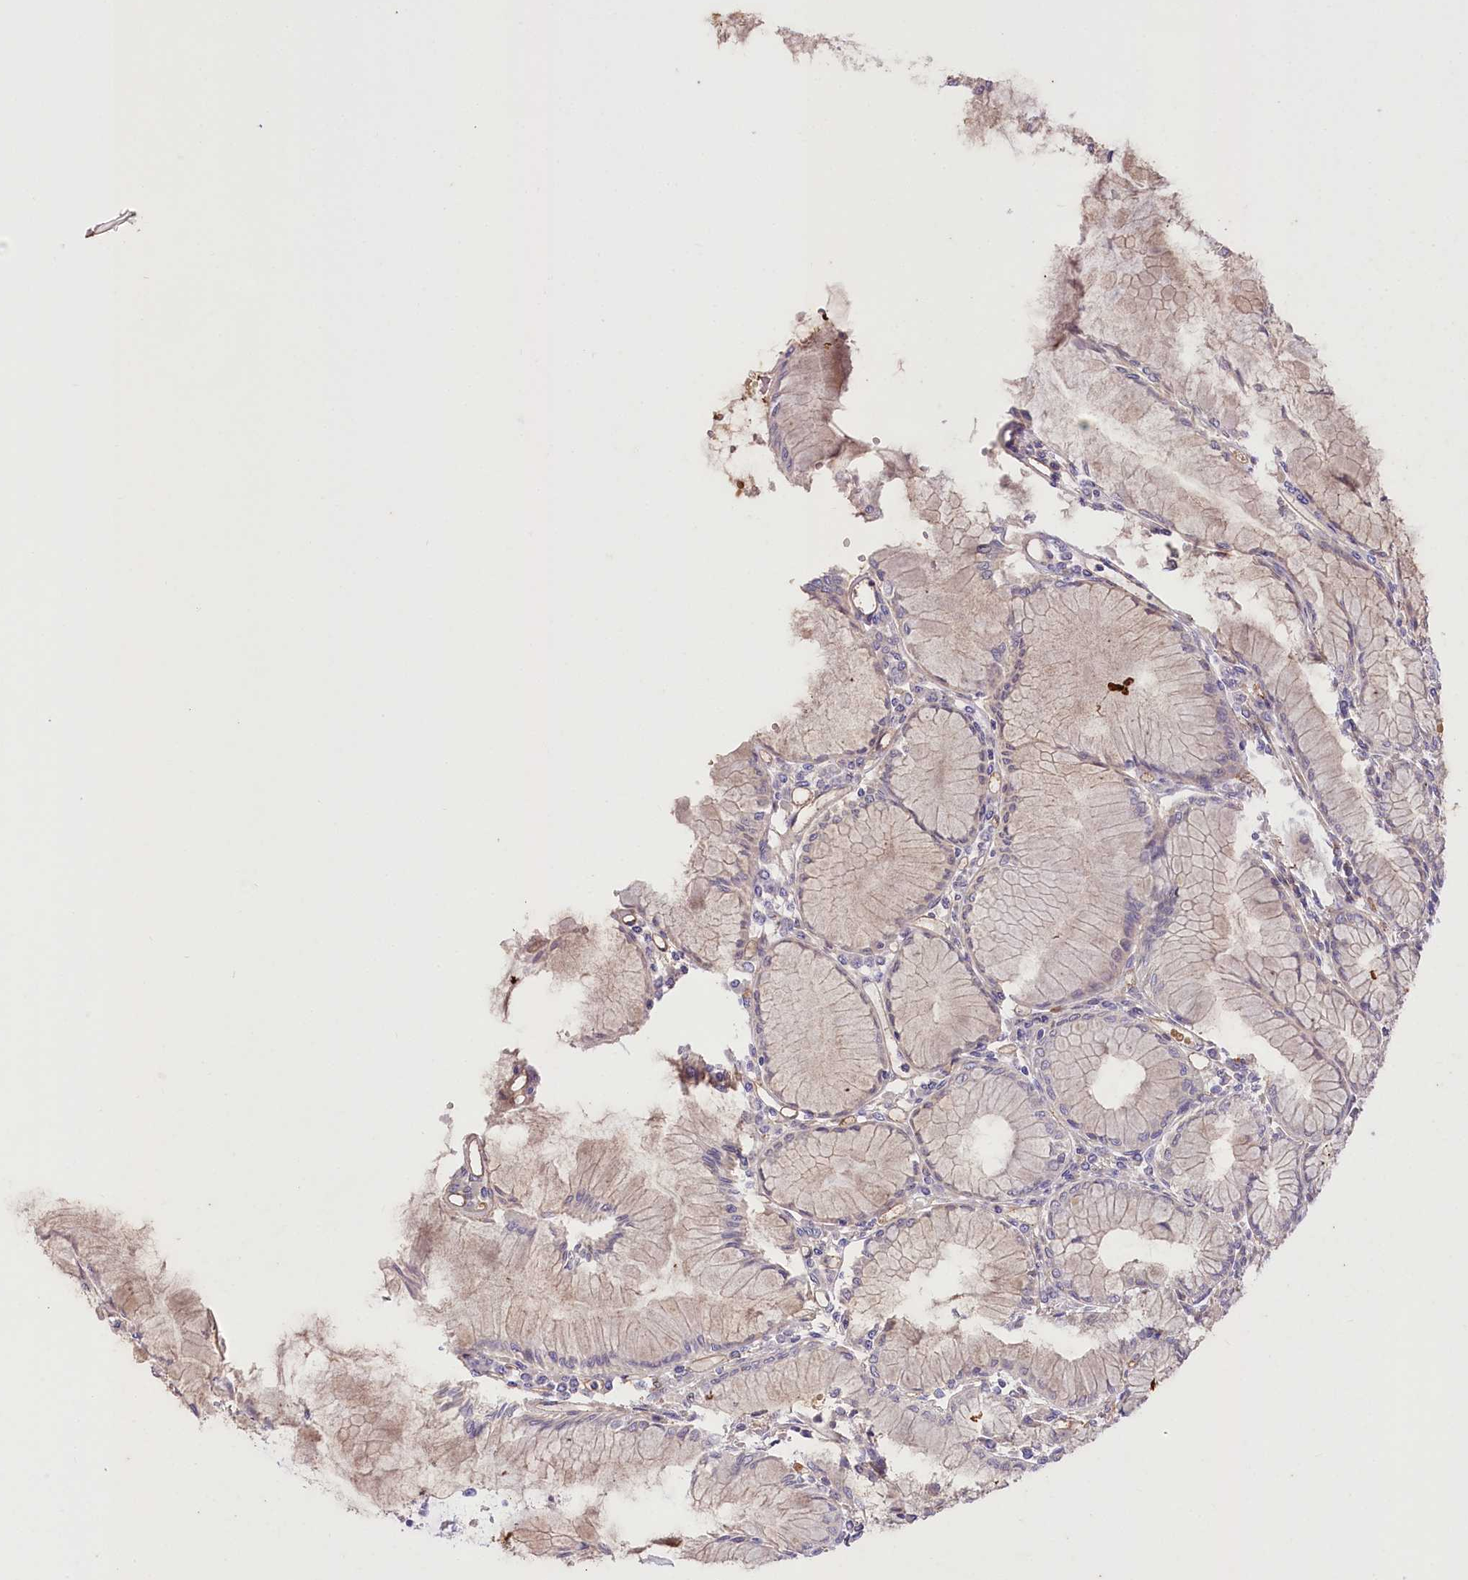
{"staining": {"intensity": "moderate", "quantity": "25%-75%", "location": "cytoplasmic/membranous"}, "tissue": "stomach", "cell_type": "Glandular cells", "image_type": "normal", "snomed": [{"axis": "morphology", "description": "Normal tissue, NOS"}, {"axis": "topography", "description": "Stomach"}], "caption": "DAB immunohistochemical staining of unremarkable human stomach demonstrates moderate cytoplasmic/membranous protein staining in approximately 25%-75% of glandular cells. The staining was performed using DAB, with brown indicating positive protein expression. Nuclei are stained blue with hematoxylin.", "gene": "TRUB1", "patient": {"sex": "female", "age": 57}}